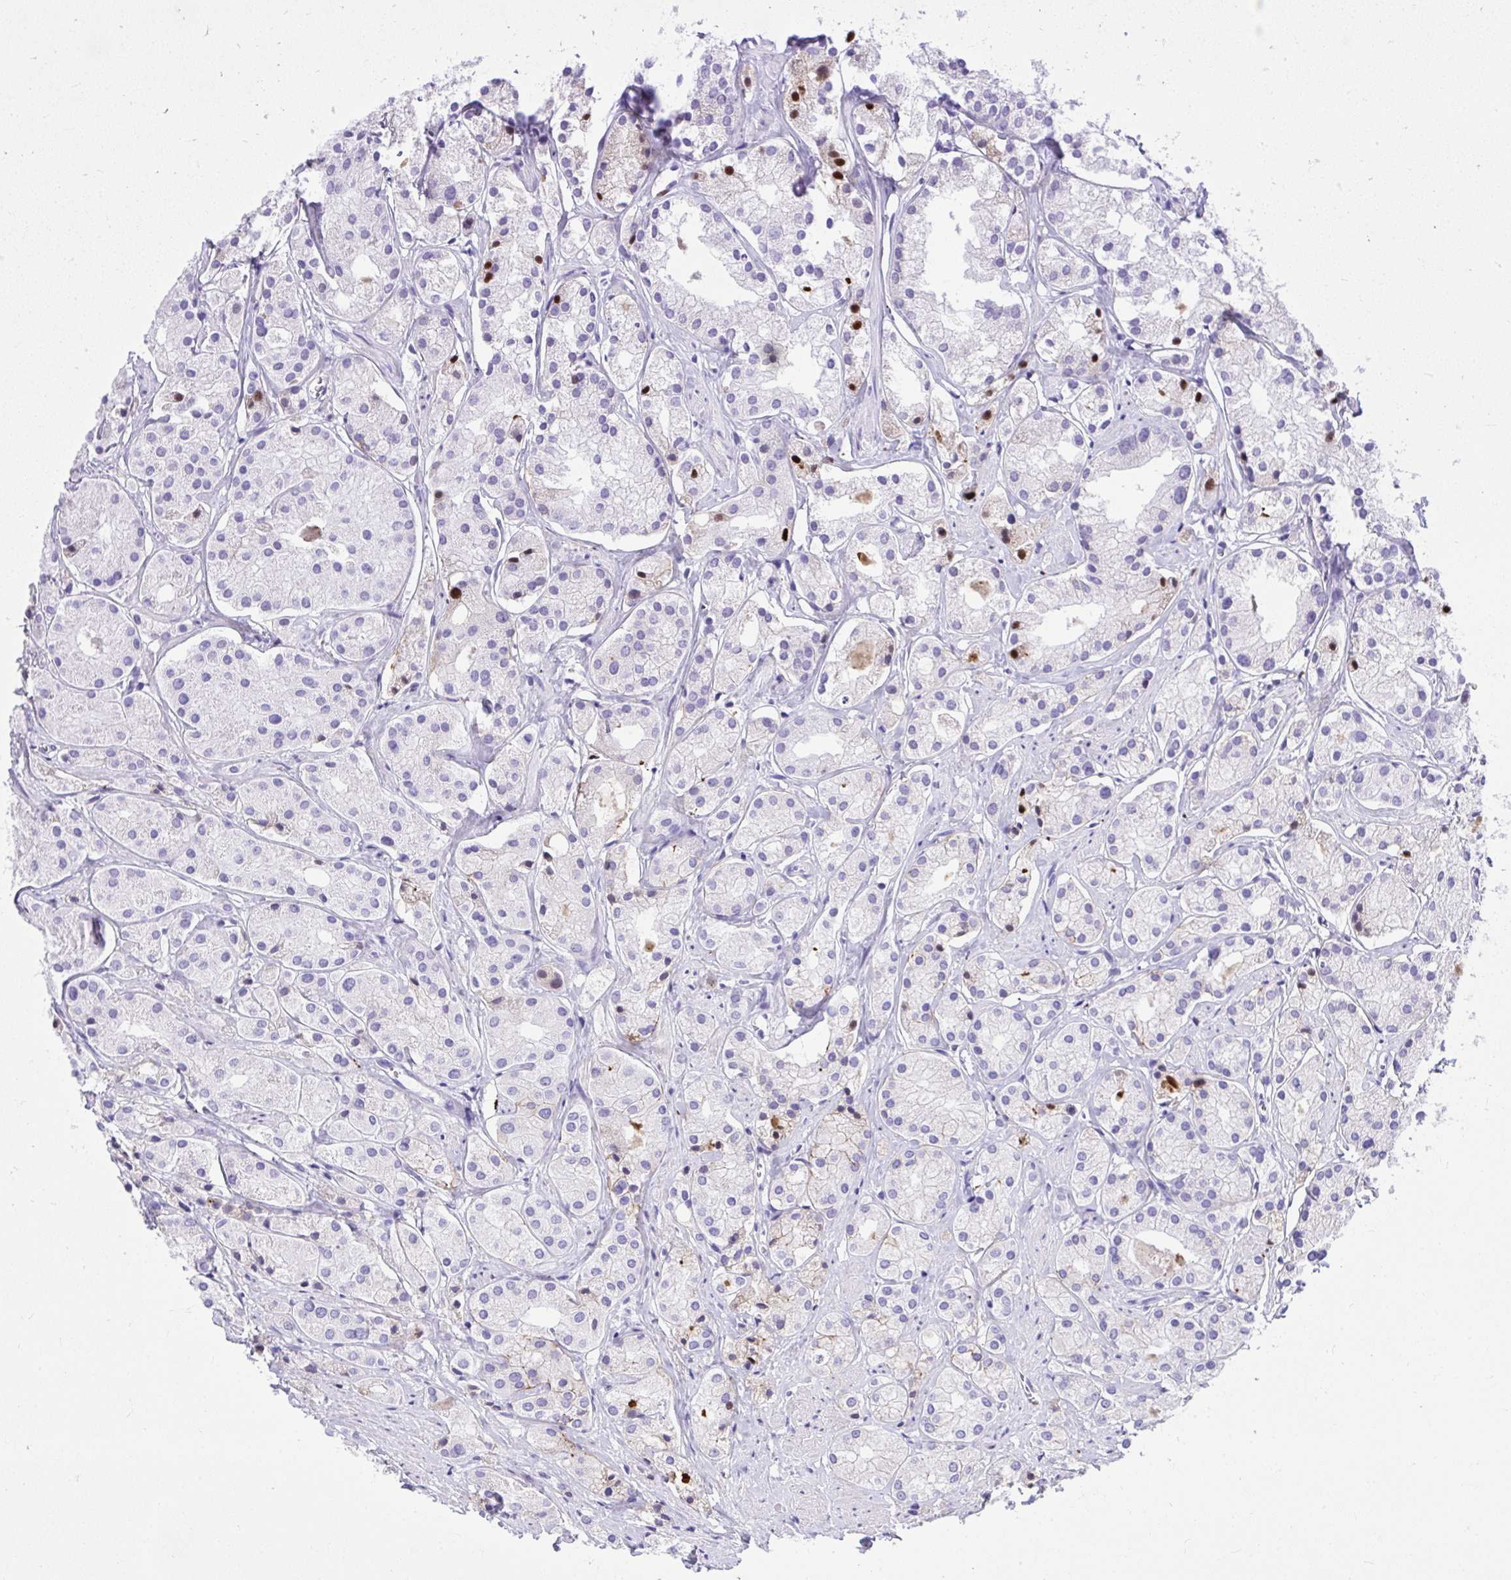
{"staining": {"intensity": "negative", "quantity": "none", "location": "none"}, "tissue": "prostate cancer", "cell_type": "Tumor cells", "image_type": "cancer", "snomed": [{"axis": "morphology", "description": "Adenocarcinoma, Low grade"}, {"axis": "topography", "description": "Prostate"}], "caption": "Low-grade adenocarcinoma (prostate) was stained to show a protein in brown. There is no significant expression in tumor cells. (DAB immunohistochemistry (IHC) visualized using brightfield microscopy, high magnification).", "gene": "HRG", "patient": {"sex": "male", "age": 69}}